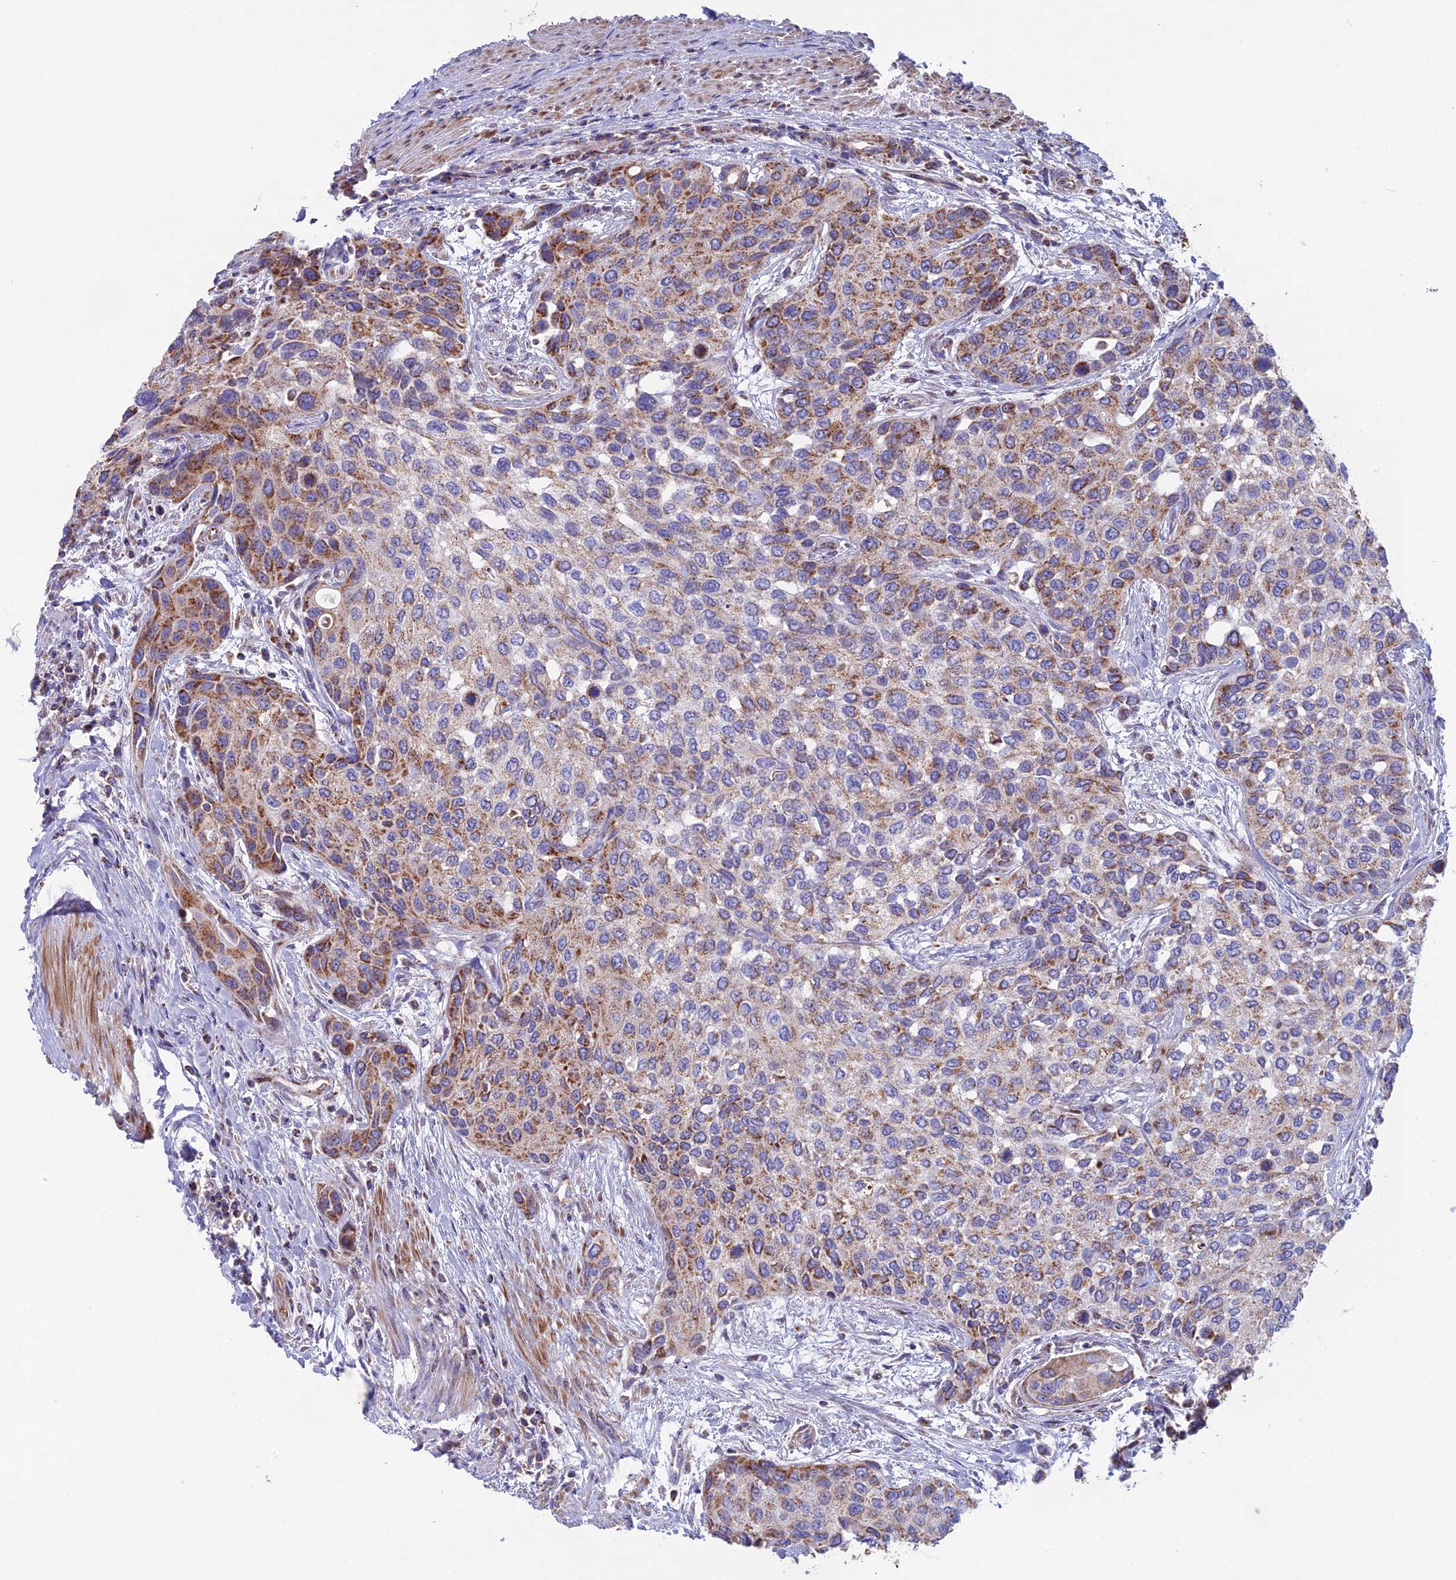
{"staining": {"intensity": "moderate", "quantity": "25%-75%", "location": "cytoplasmic/membranous"}, "tissue": "urothelial cancer", "cell_type": "Tumor cells", "image_type": "cancer", "snomed": [{"axis": "morphology", "description": "Normal tissue, NOS"}, {"axis": "morphology", "description": "Urothelial carcinoma, High grade"}, {"axis": "topography", "description": "Vascular tissue"}, {"axis": "topography", "description": "Urinary bladder"}], "caption": "This is a micrograph of immunohistochemistry staining of urothelial cancer, which shows moderate staining in the cytoplasmic/membranous of tumor cells.", "gene": "CS", "patient": {"sex": "female", "age": 56}}